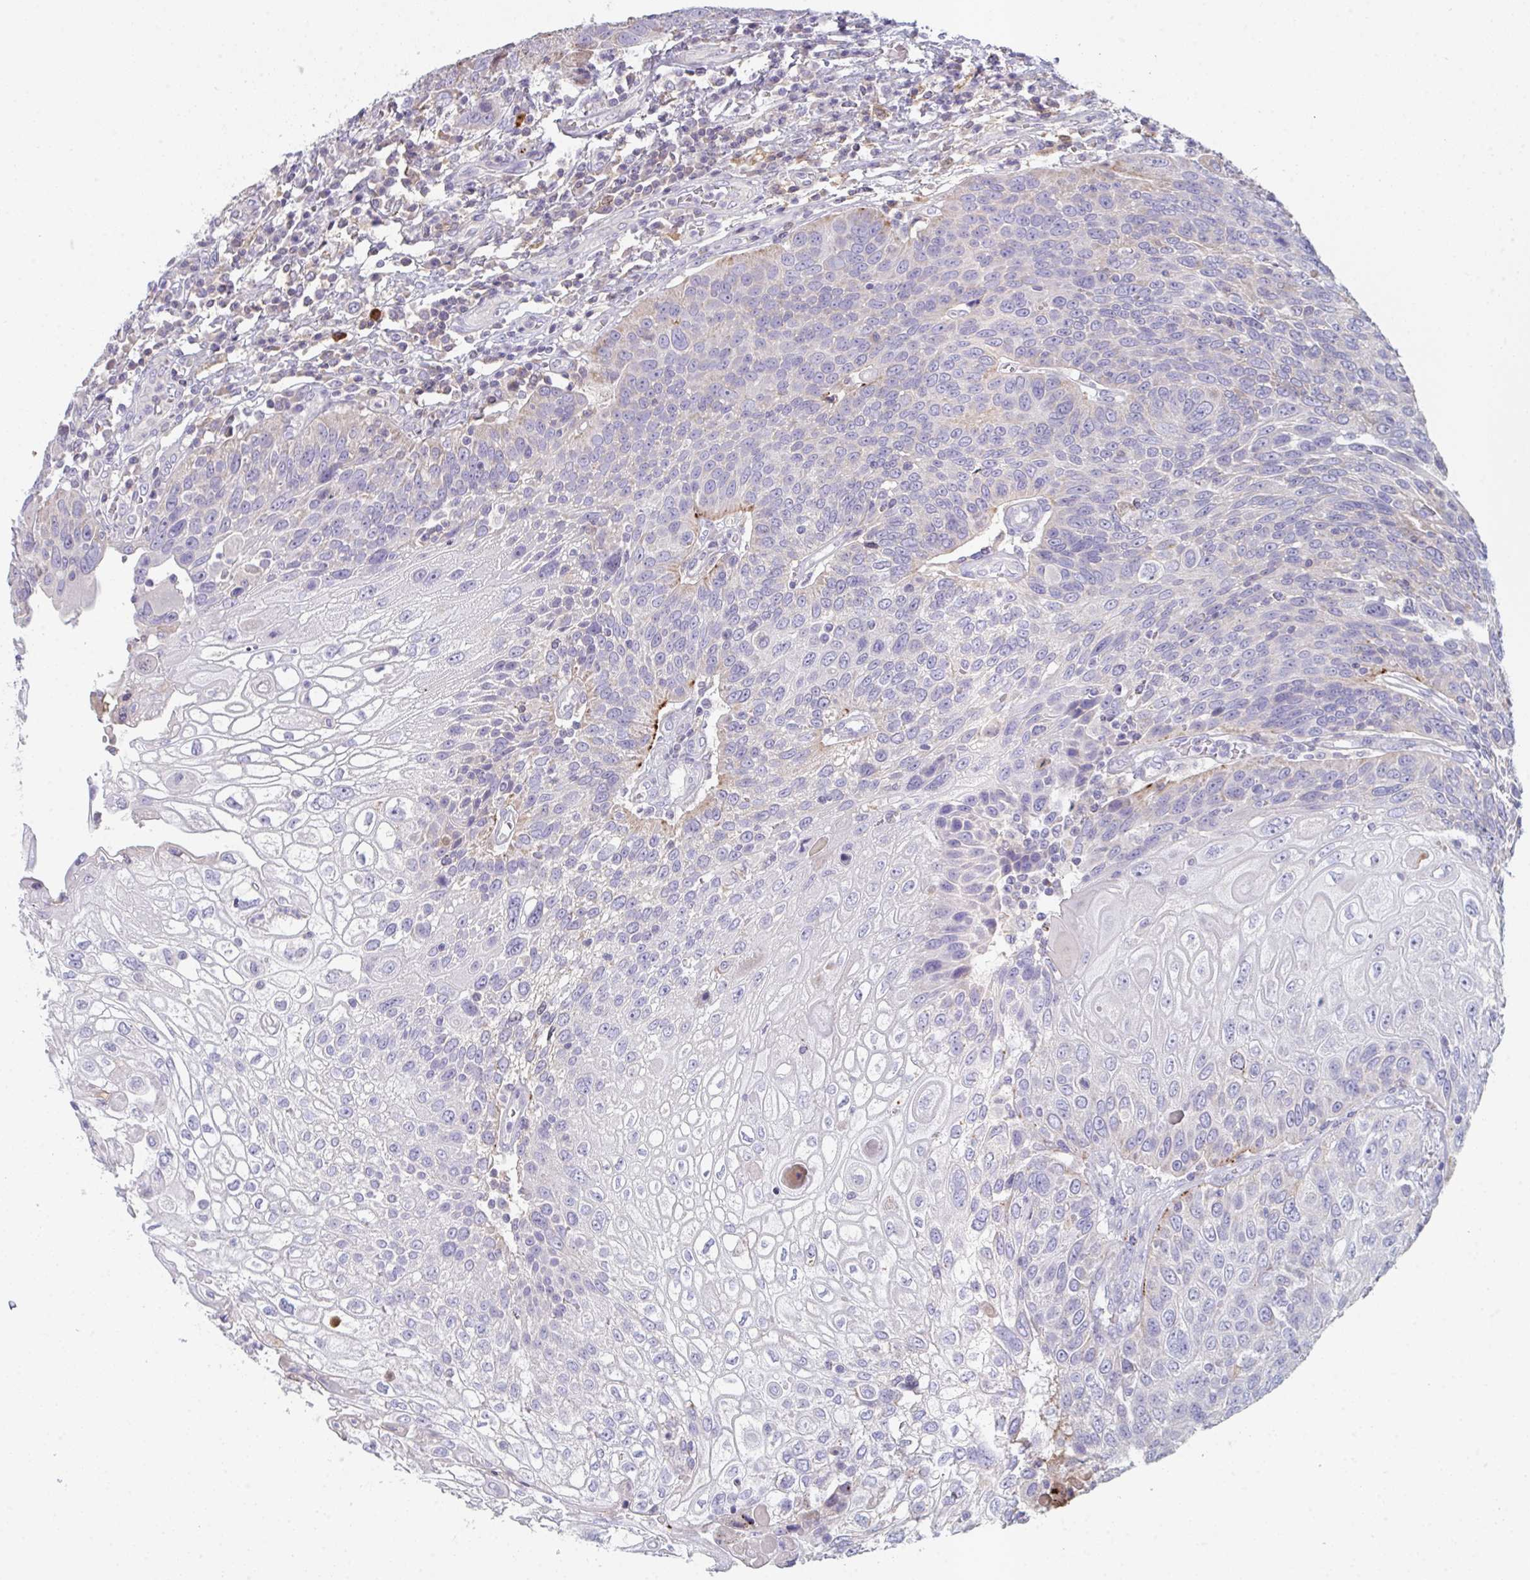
{"staining": {"intensity": "negative", "quantity": "none", "location": "none"}, "tissue": "urothelial cancer", "cell_type": "Tumor cells", "image_type": "cancer", "snomed": [{"axis": "morphology", "description": "Urothelial carcinoma, High grade"}, {"axis": "topography", "description": "Urinary bladder"}], "caption": "High magnification brightfield microscopy of high-grade urothelial carcinoma stained with DAB (brown) and counterstained with hematoxylin (blue): tumor cells show no significant expression.", "gene": "HGFAC", "patient": {"sex": "female", "age": 70}}